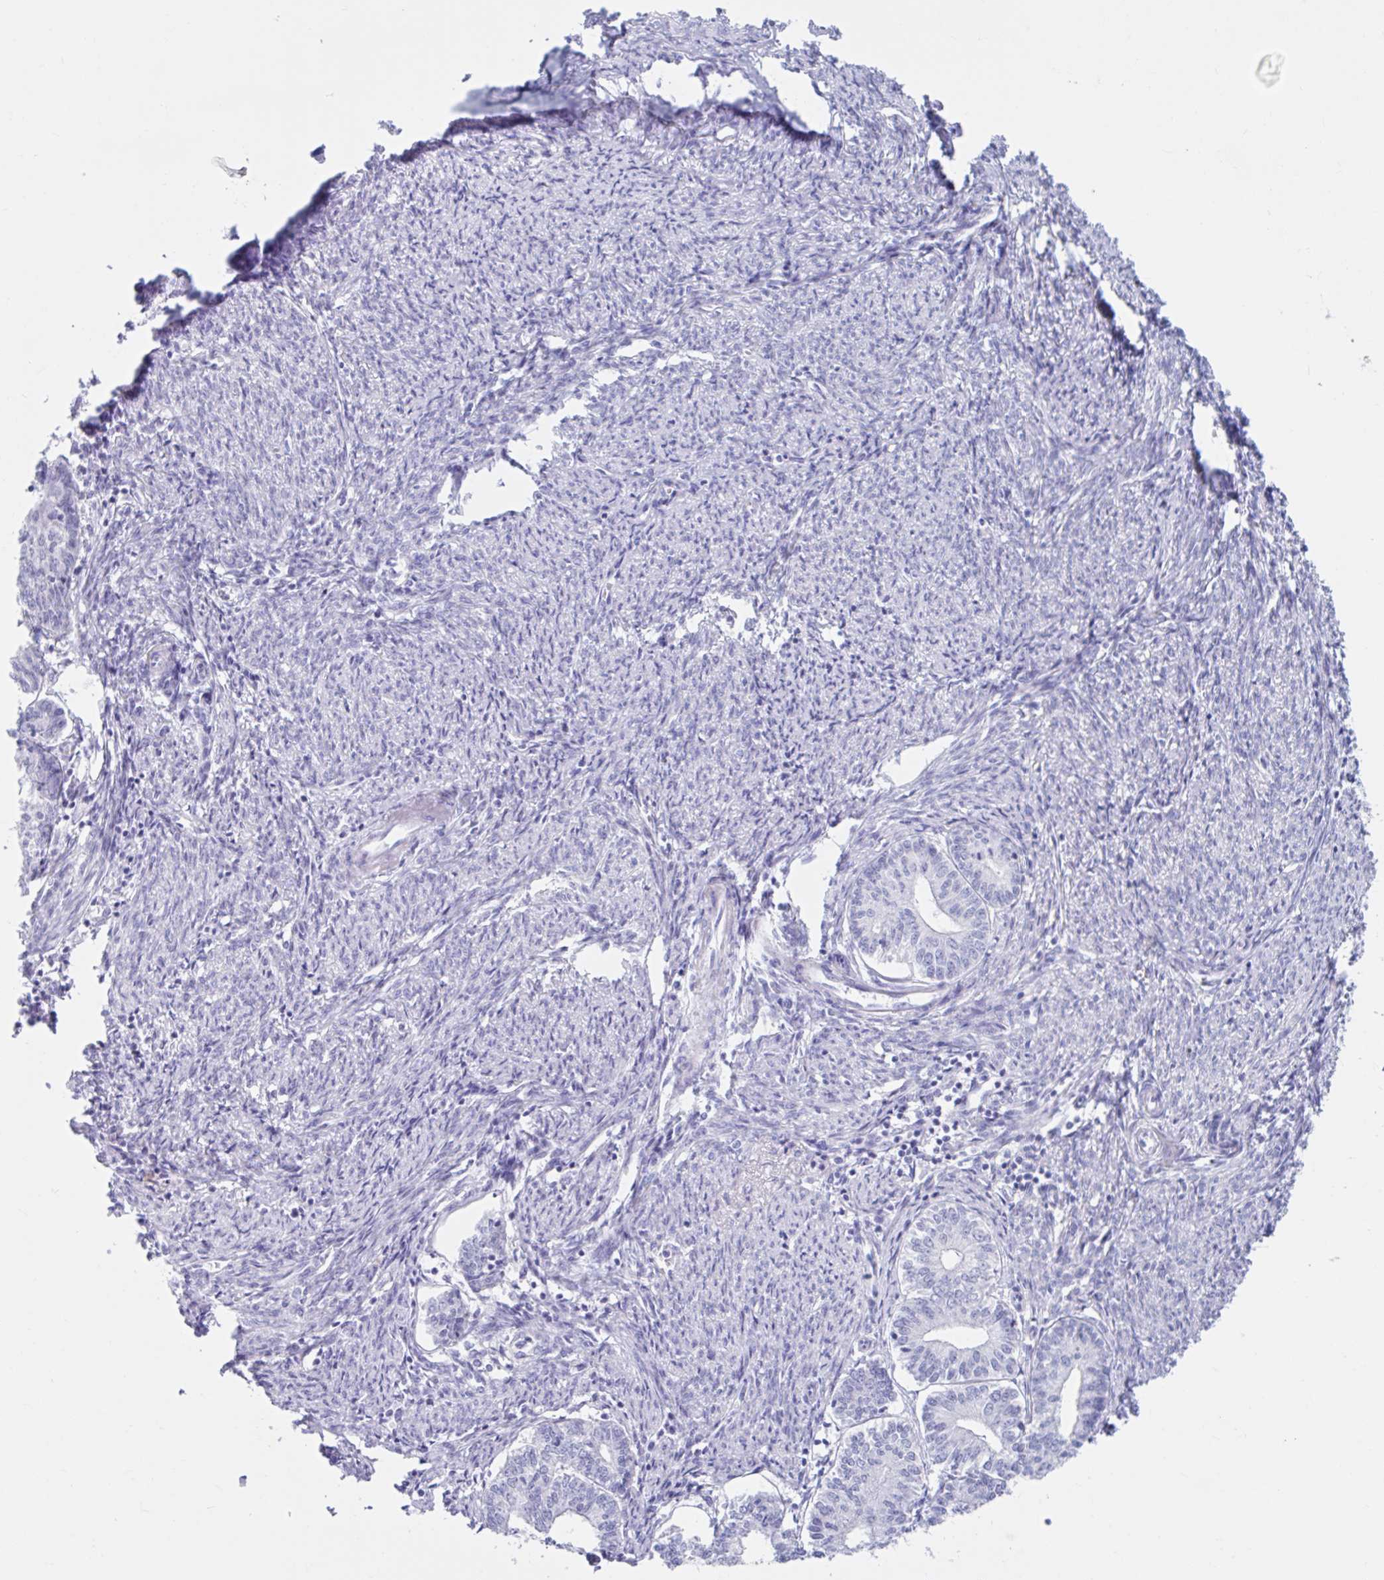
{"staining": {"intensity": "negative", "quantity": "none", "location": "none"}, "tissue": "endometrial cancer", "cell_type": "Tumor cells", "image_type": "cancer", "snomed": [{"axis": "morphology", "description": "Adenocarcinoma, NOS"}, {"axis": "topography", "description": "Endometrium"}], "caption": "An immunohistochemistry (IHC) photomicrograph of endometrial cancer (adenocarcinoma) is shown. There is no staining in tumor cells of endometrial cancer (adenocarcinoma).", "gene": "DPEP3", "patient": {"sex": "female", "age": 61}}